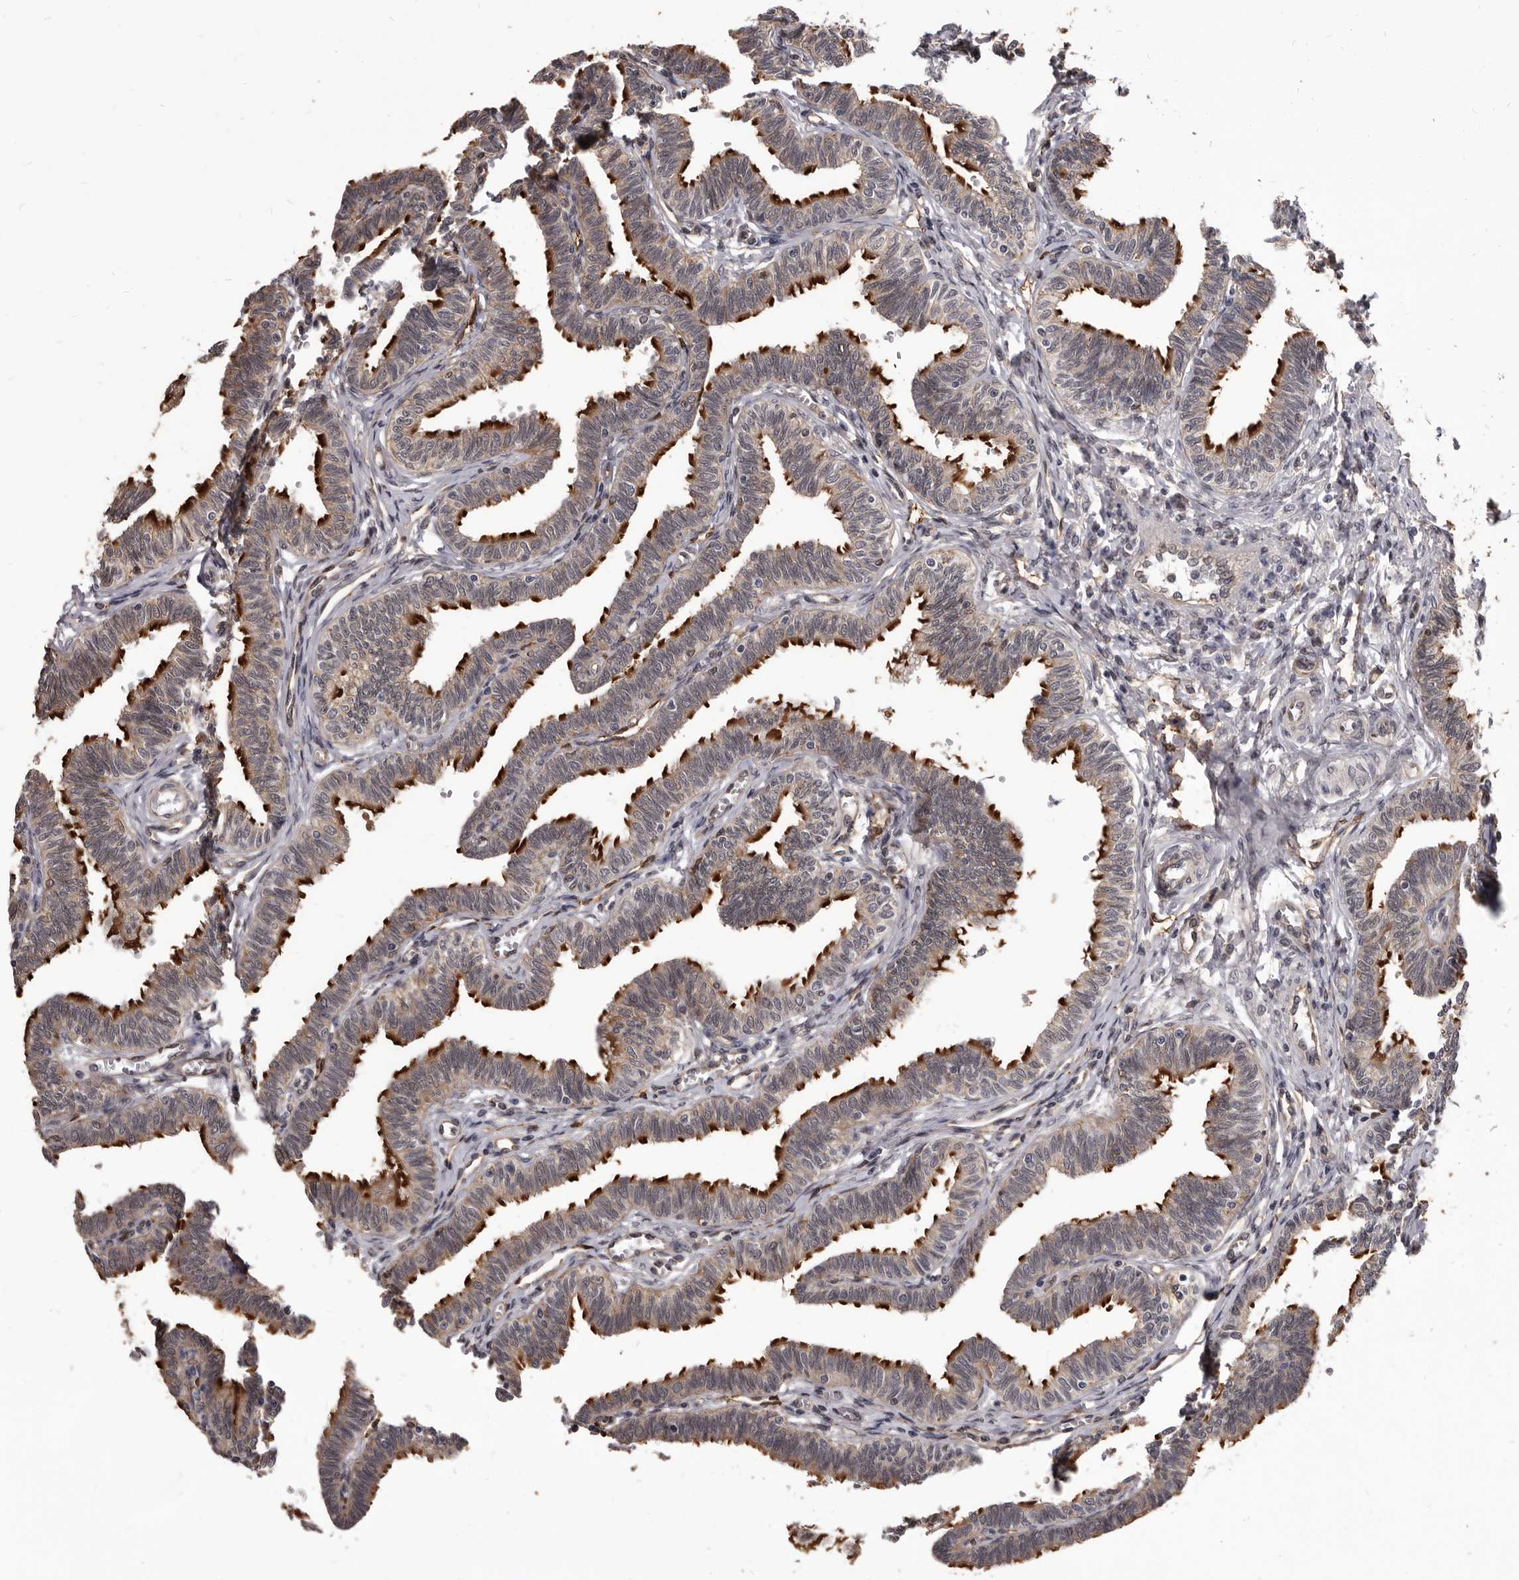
{"staining": {"intensity": "strong", "quantity": "25%-75%", "location": "cytoplasmic/membranous,nuclear"}, "tissue": "fallopian tube", "cell_type": "Glandular cells", "image_type": "normal", "snomed": [{"axis": "morphology", "description": "Normal tissue, NOS"}, {"axis": "topography", "description": "Fallopian tube"}, {"axis": "topography", "description": "Ovary"}], "caption": "Strong cytoplasmic/membranous,nuclear positivity is seen in approximately 25%-75% of glandular cells in unremarkable fallopian tube.", "gene": "ADAMTS20", "patient": {"sex": "female", "age": 23}}